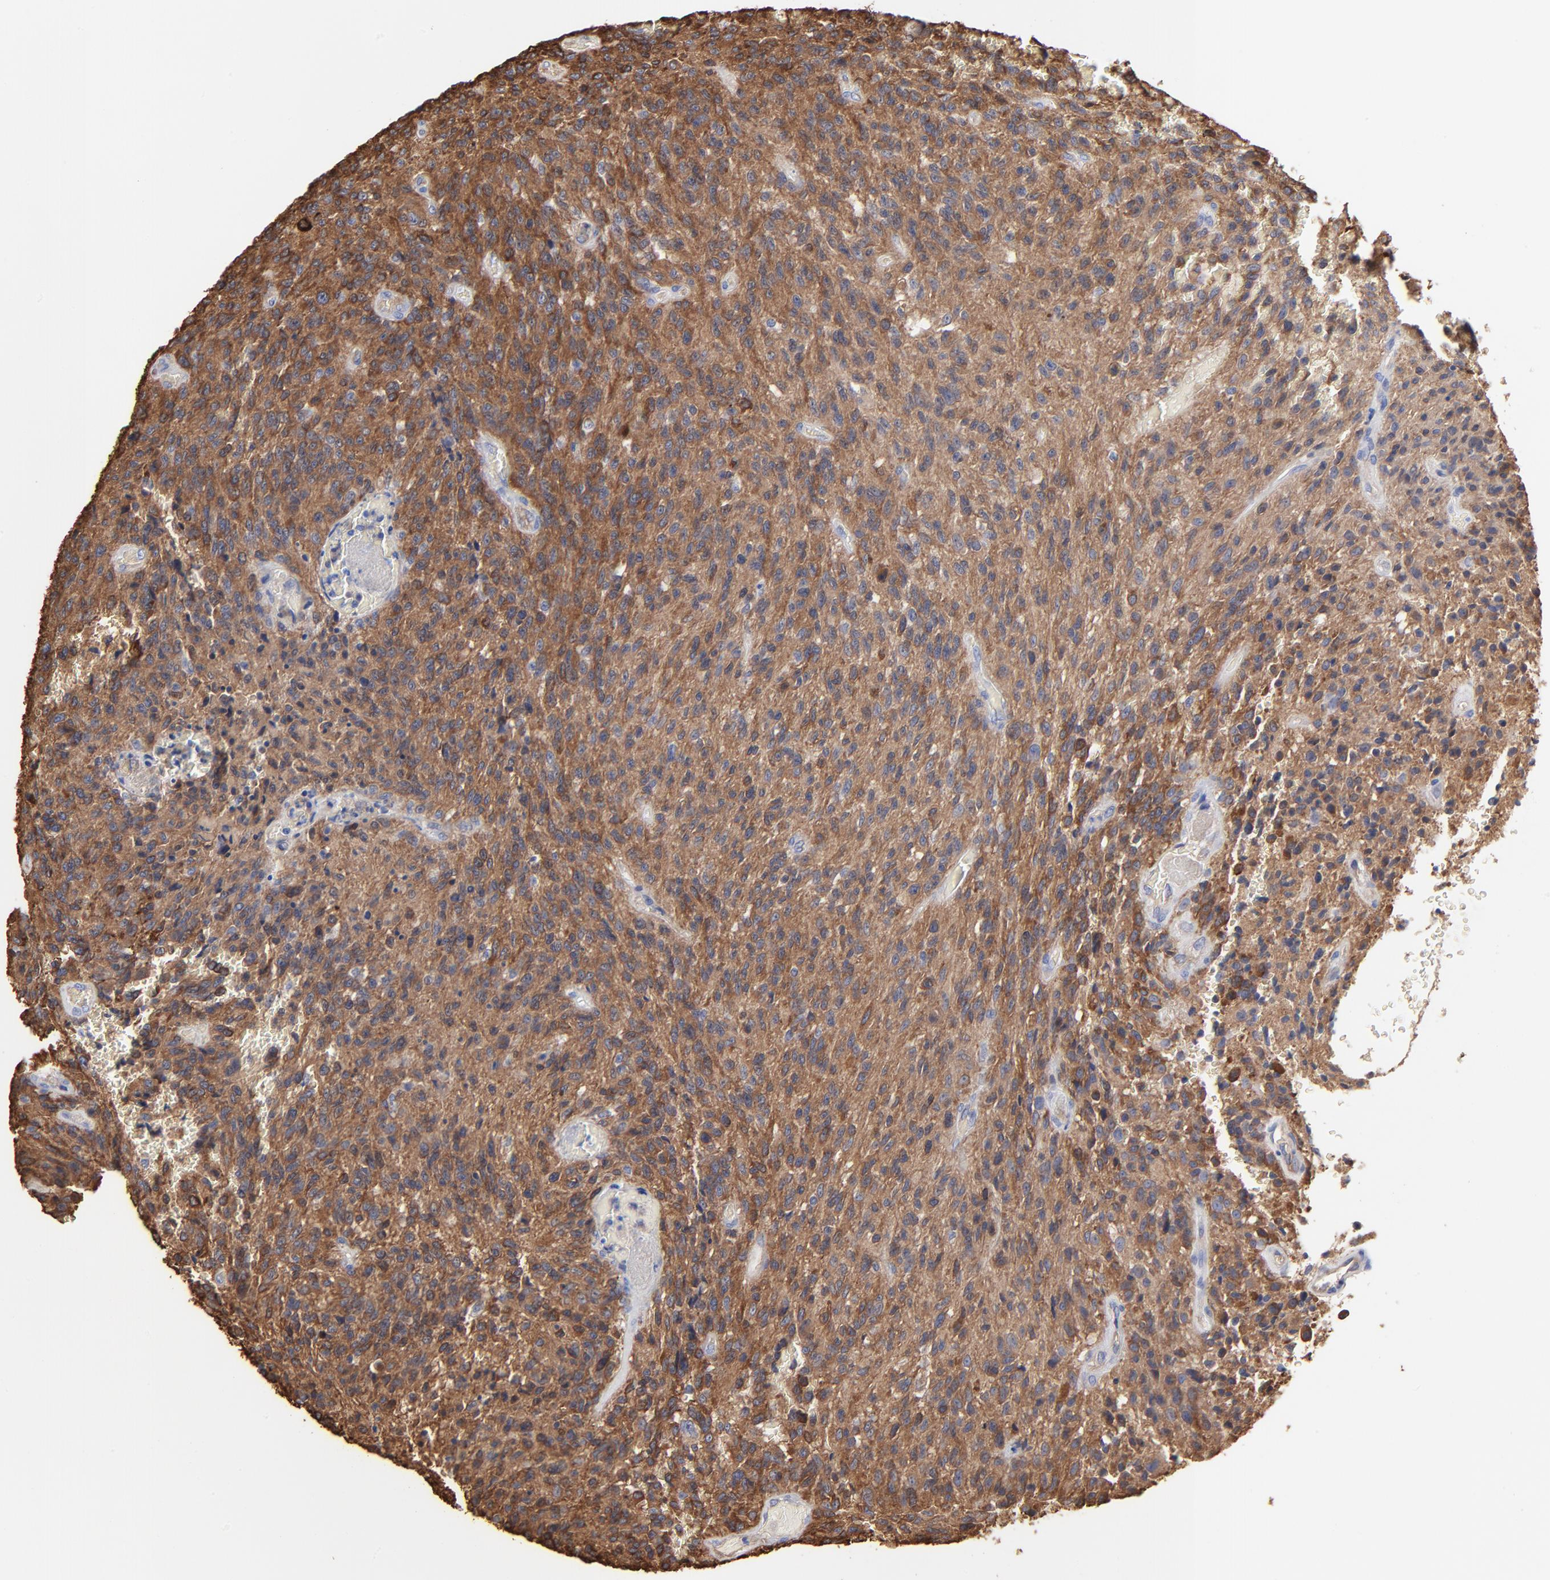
{"staining": {"intensity": "moderate", "quantity": ">75%", "location": "cytoplasmic/membranous"}, "tissue": "glioma", "cell_type": "Tumor cells", "image_type": "cancer", "snomed": [{"axis": "morphology", "description": "Normal tissue, NOS"}, {"axis": "morphology", "description": "Glioma, malignant, High grade"}, {"axis": "topography", "description": "Cerebral cortex"}], "caption": "Tumor cells exhibit medium levels of moderate cytoplasmic/membranous expression in approximately >75% of cells in malignant high-grade glioma. (brown staining indicates protein expression, while blue staining denotes nuclei).", "gene": "CILP", "patient": {"sex": "male", "age": 56}}